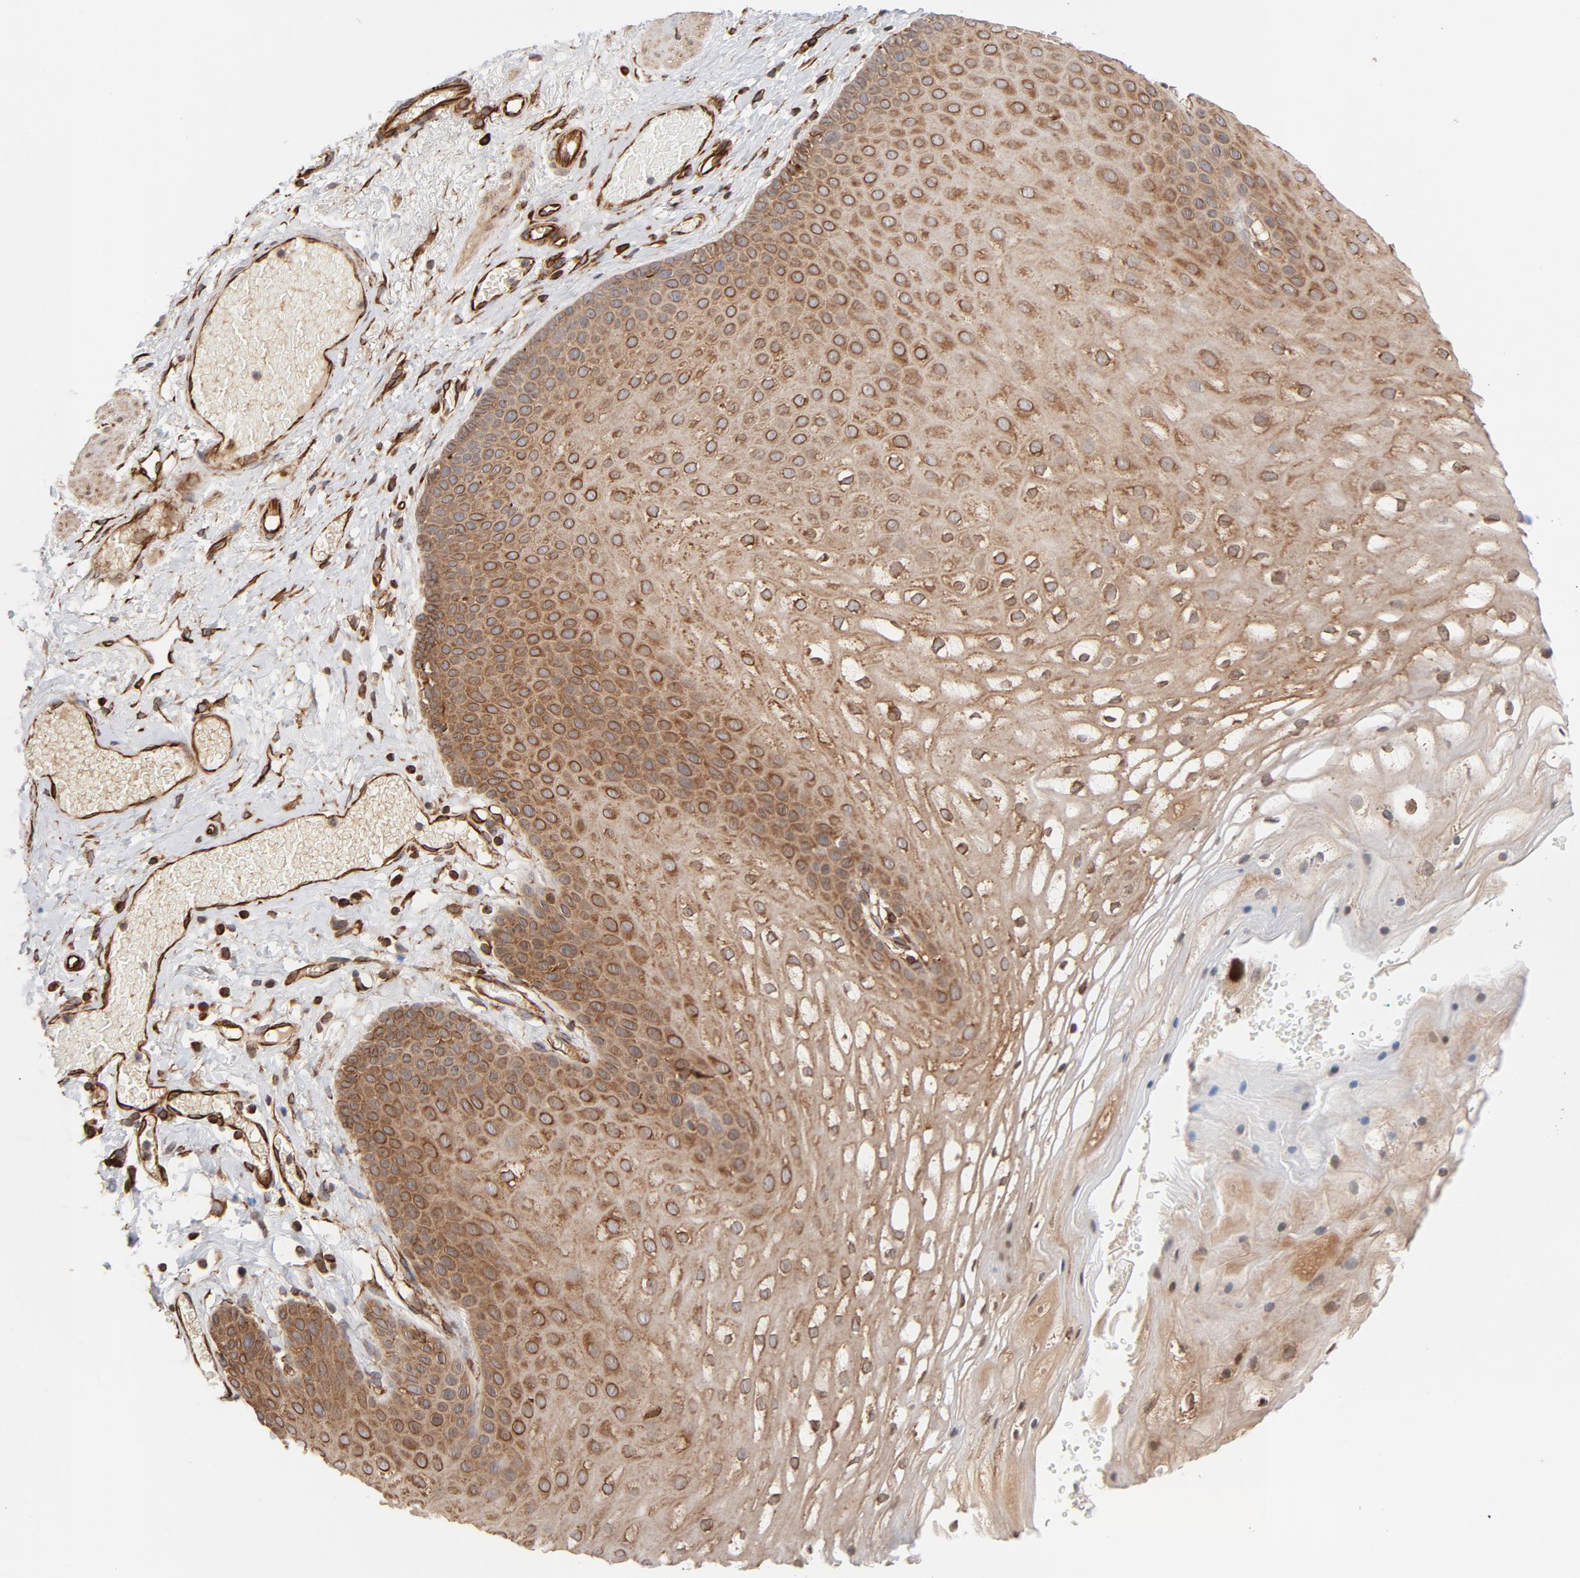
{"staining": {"intensity": "moderate", "quantity": ">75%", "location": "cytoplasmic/membranous"}, "tissue": "skin", "cell_type": "Epidermal cells", "image_type": "normal", "snomed": [{"axis": "morphology", "description": "Normal tissue, NOS"}, {"axis": "morphology", "description": "Hemorrhoids"}, {"axis": "morphology", "description": "Inflammation, NOS"}, {"axis": "topography", "description": "Anal"}], "caption": "Approximately >75% of epidermal cells in benign skin demonstrate moderate cytoplasmic/membranous protein positivity as visualized by brown immunohistochemical staining.", "gene": "DNAAF2", "patient": {"sex": "male", "age": 60}}